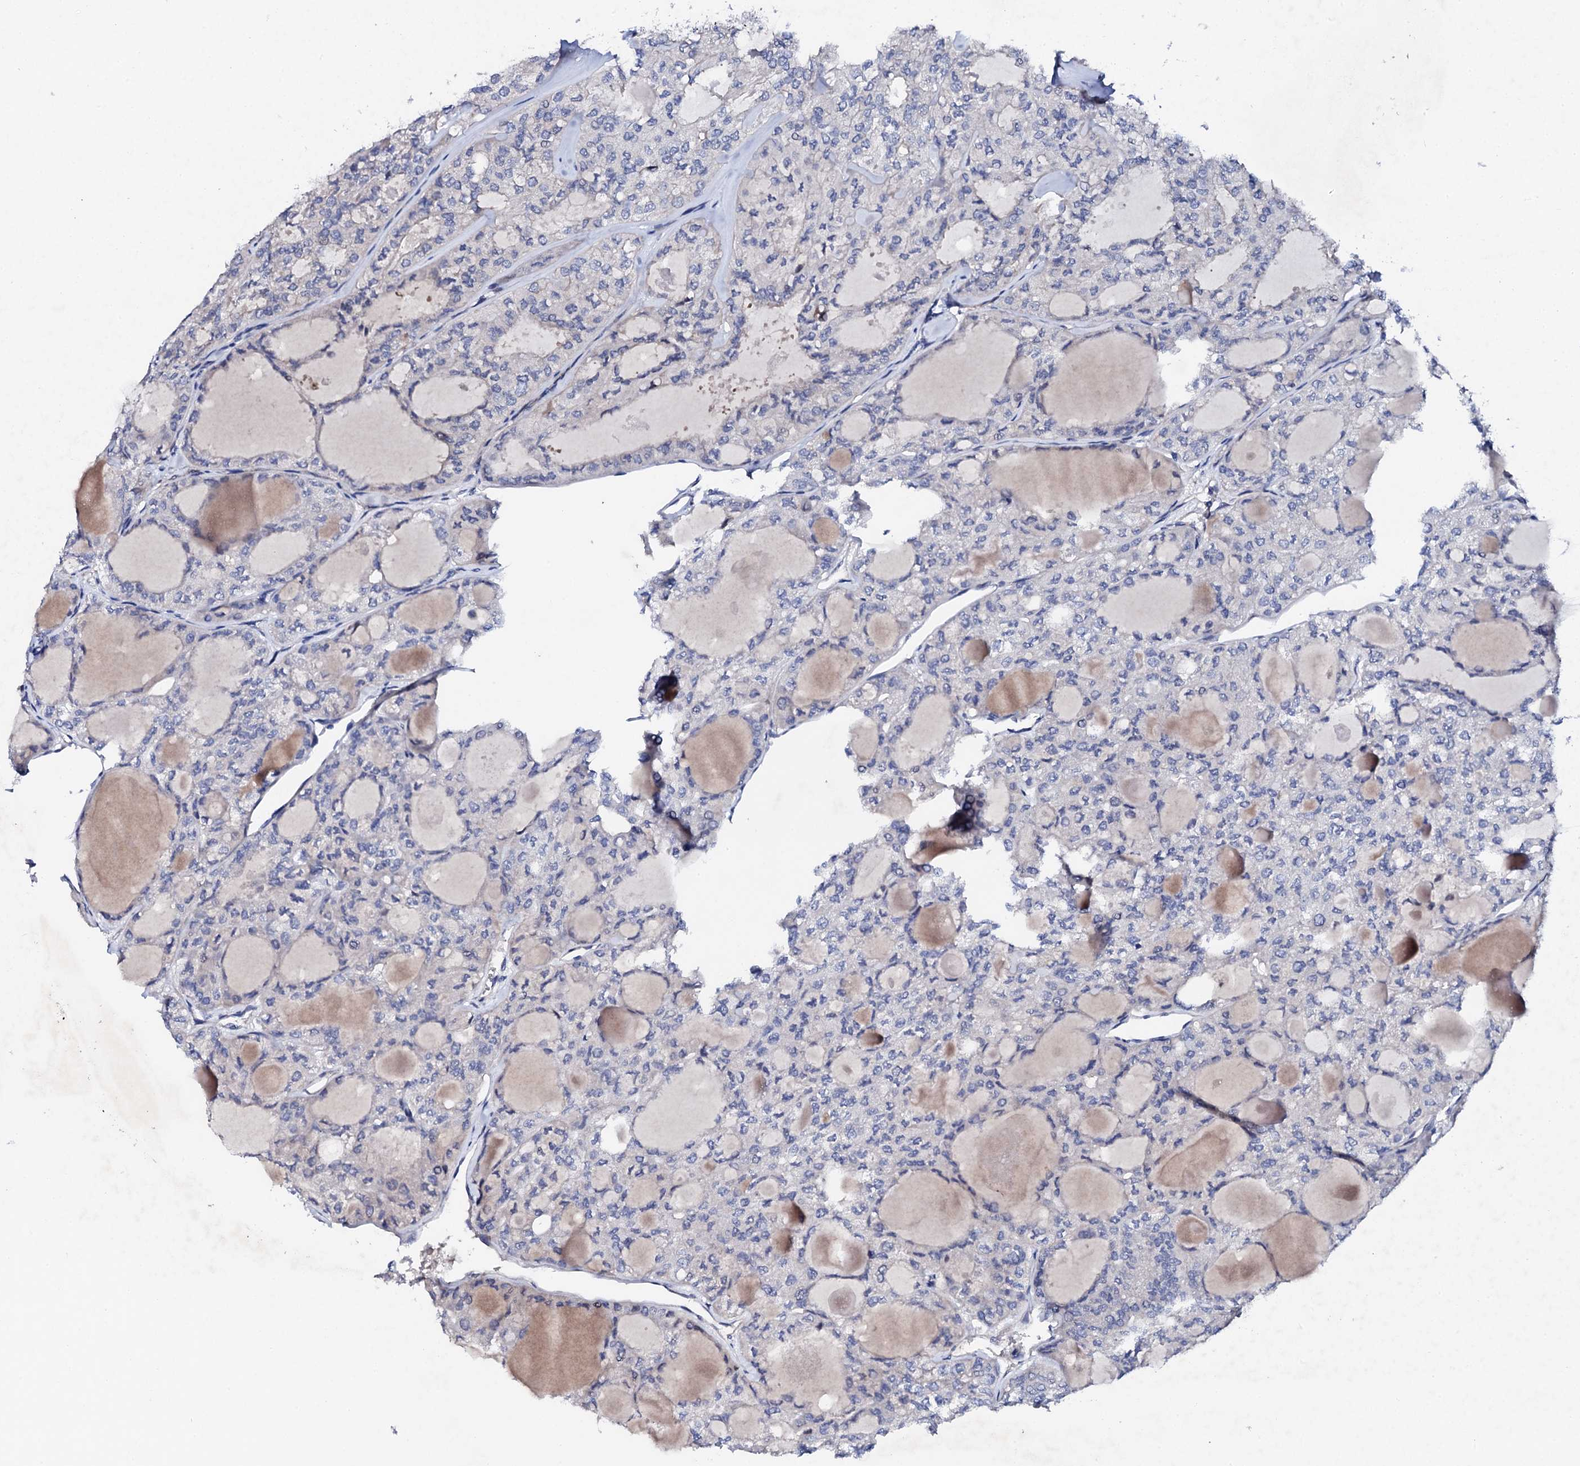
{"staining": {"intensity": "negative", "quantity": "none", "location": "none"}, "tissue": "thyroid cancer", "cell_type": "Tumor cells", "image_type": "cancer", "snomed": [{"axis": "morphology", "description": "Follicular adenoma carcinoma, NOS"}, {"axis": "topography", "description": "Thyroid gland"}], "caption": "An IHC histopathology image of thyroid cancer (follicular adenoma carcinoma) is shown. There is no staining in tumor cells of thyroid cancer (follicular adenoma carcinoma).", "gene": "TRDN", "patient": {"sex": "male", "age": 75}}